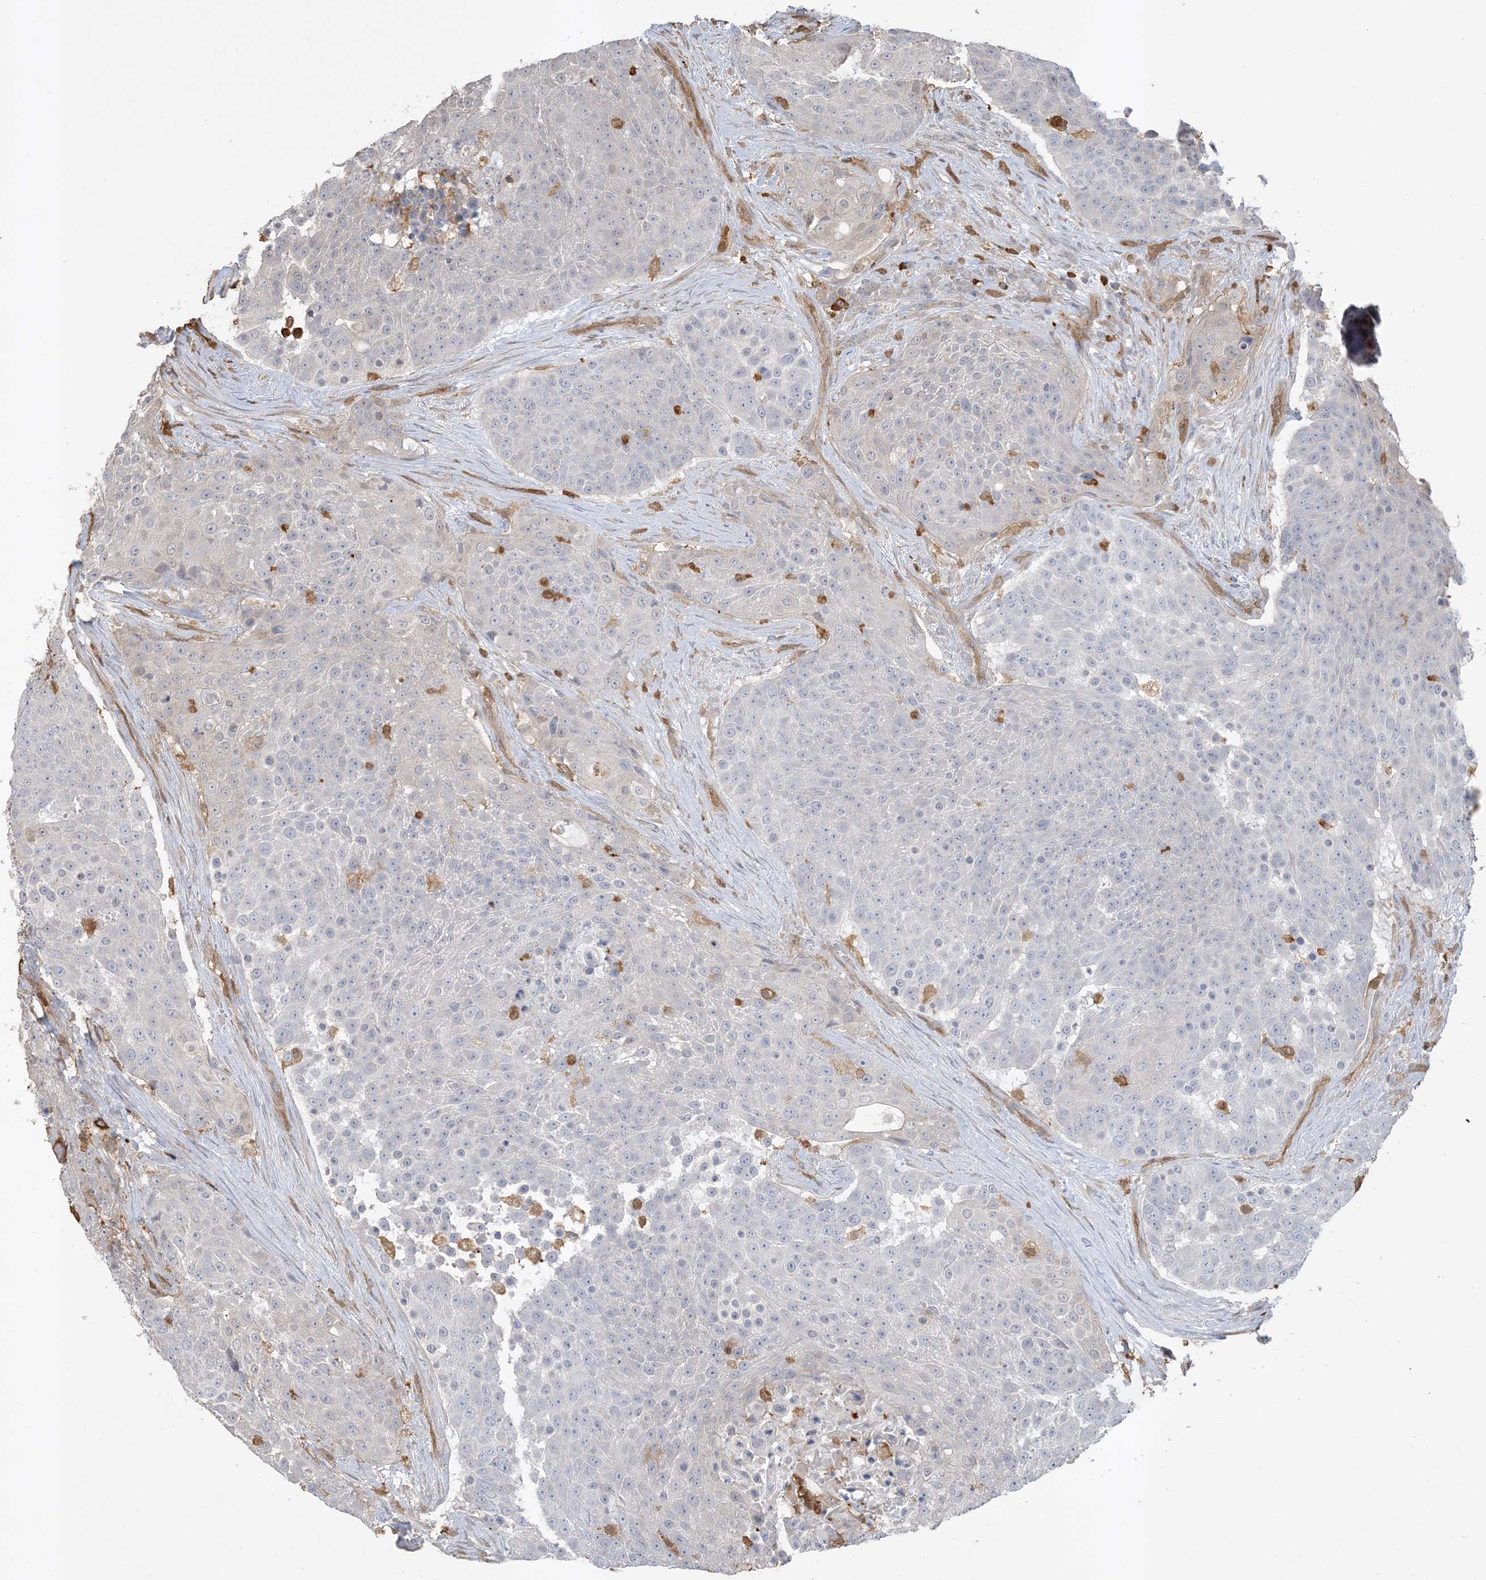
{"staining": {"intensity": "negative", "quantity": "none", "location": "none"}, "tissue": "urothelial cancer", "cell_type": "Tumor cells", "image_type": "cancer", "snomed": [{"axis": "morphology", "description": "Urothelial carcinoma, High grade"}, {"axis": "topography", "description": "Urinary bladder"}], "caption": "The histopathology image demonstrates no staining of tumor cells in urothelial carcinoma (high-grade).", "gene": "TMSB4X", "patient": {"sex": "female", "age": 63}}